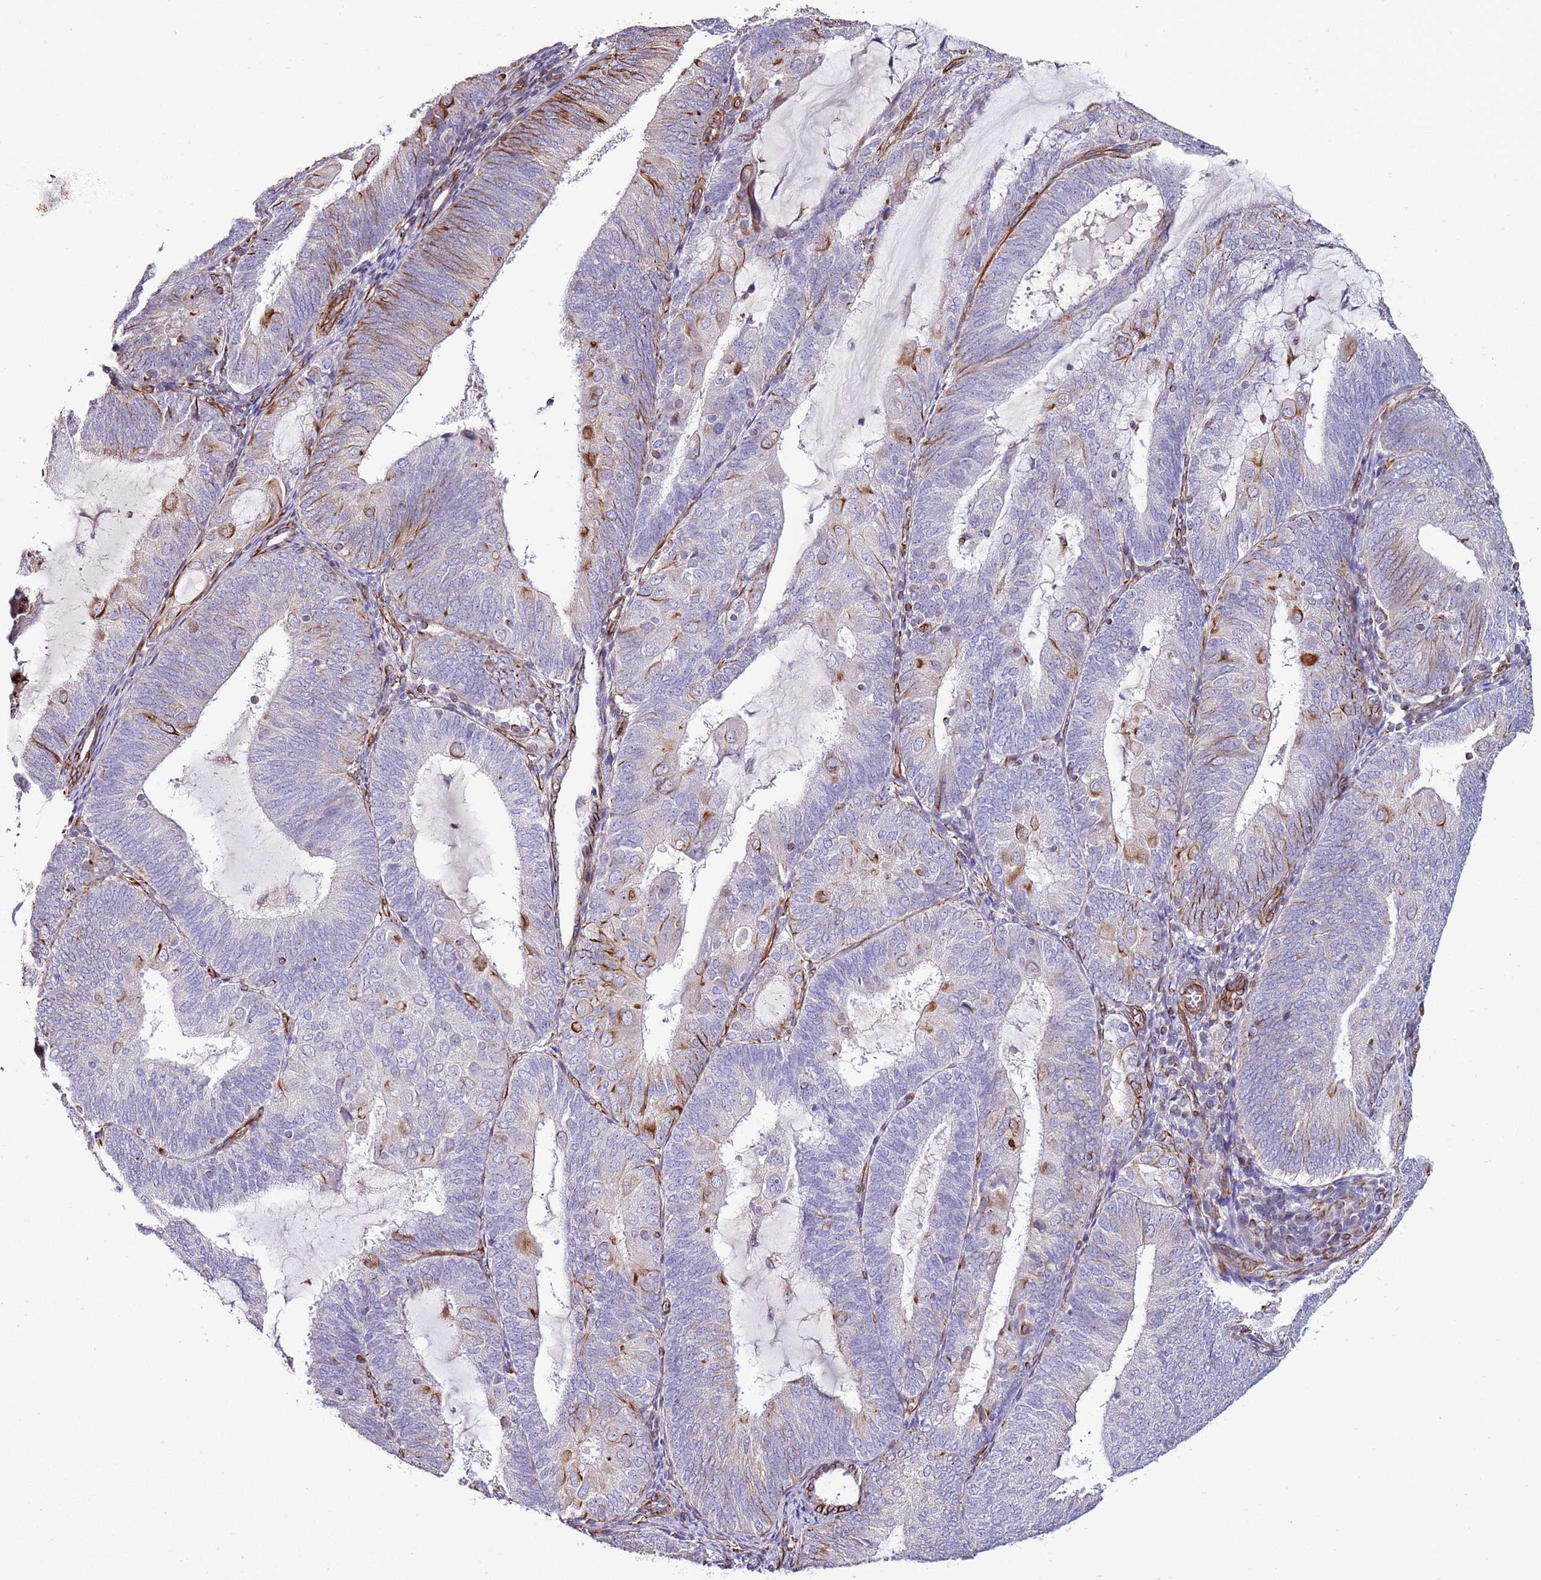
{"staining": {"intensity": "moderate", "quantity": "<25%", "location": "cytoplasmic/membranous"}, "tissue": "endometrial cancer", "cell_type": "Tumor cells", "image_type": "cancer", "snomed": [{"axis": "morphology", "description": "Adenocarcinoma, NOS"}, {"axis": "topography", "description": "Endometrium"}], "caption": "Brown immunohistochemical staining in endometrial cancer (adenocarcinoma) shows moderate cytoplasmic/membranous positivity in about <25% of tumor cells.", "gene": "ZNF786", "patient": {"sex": "female", "age": 81}}